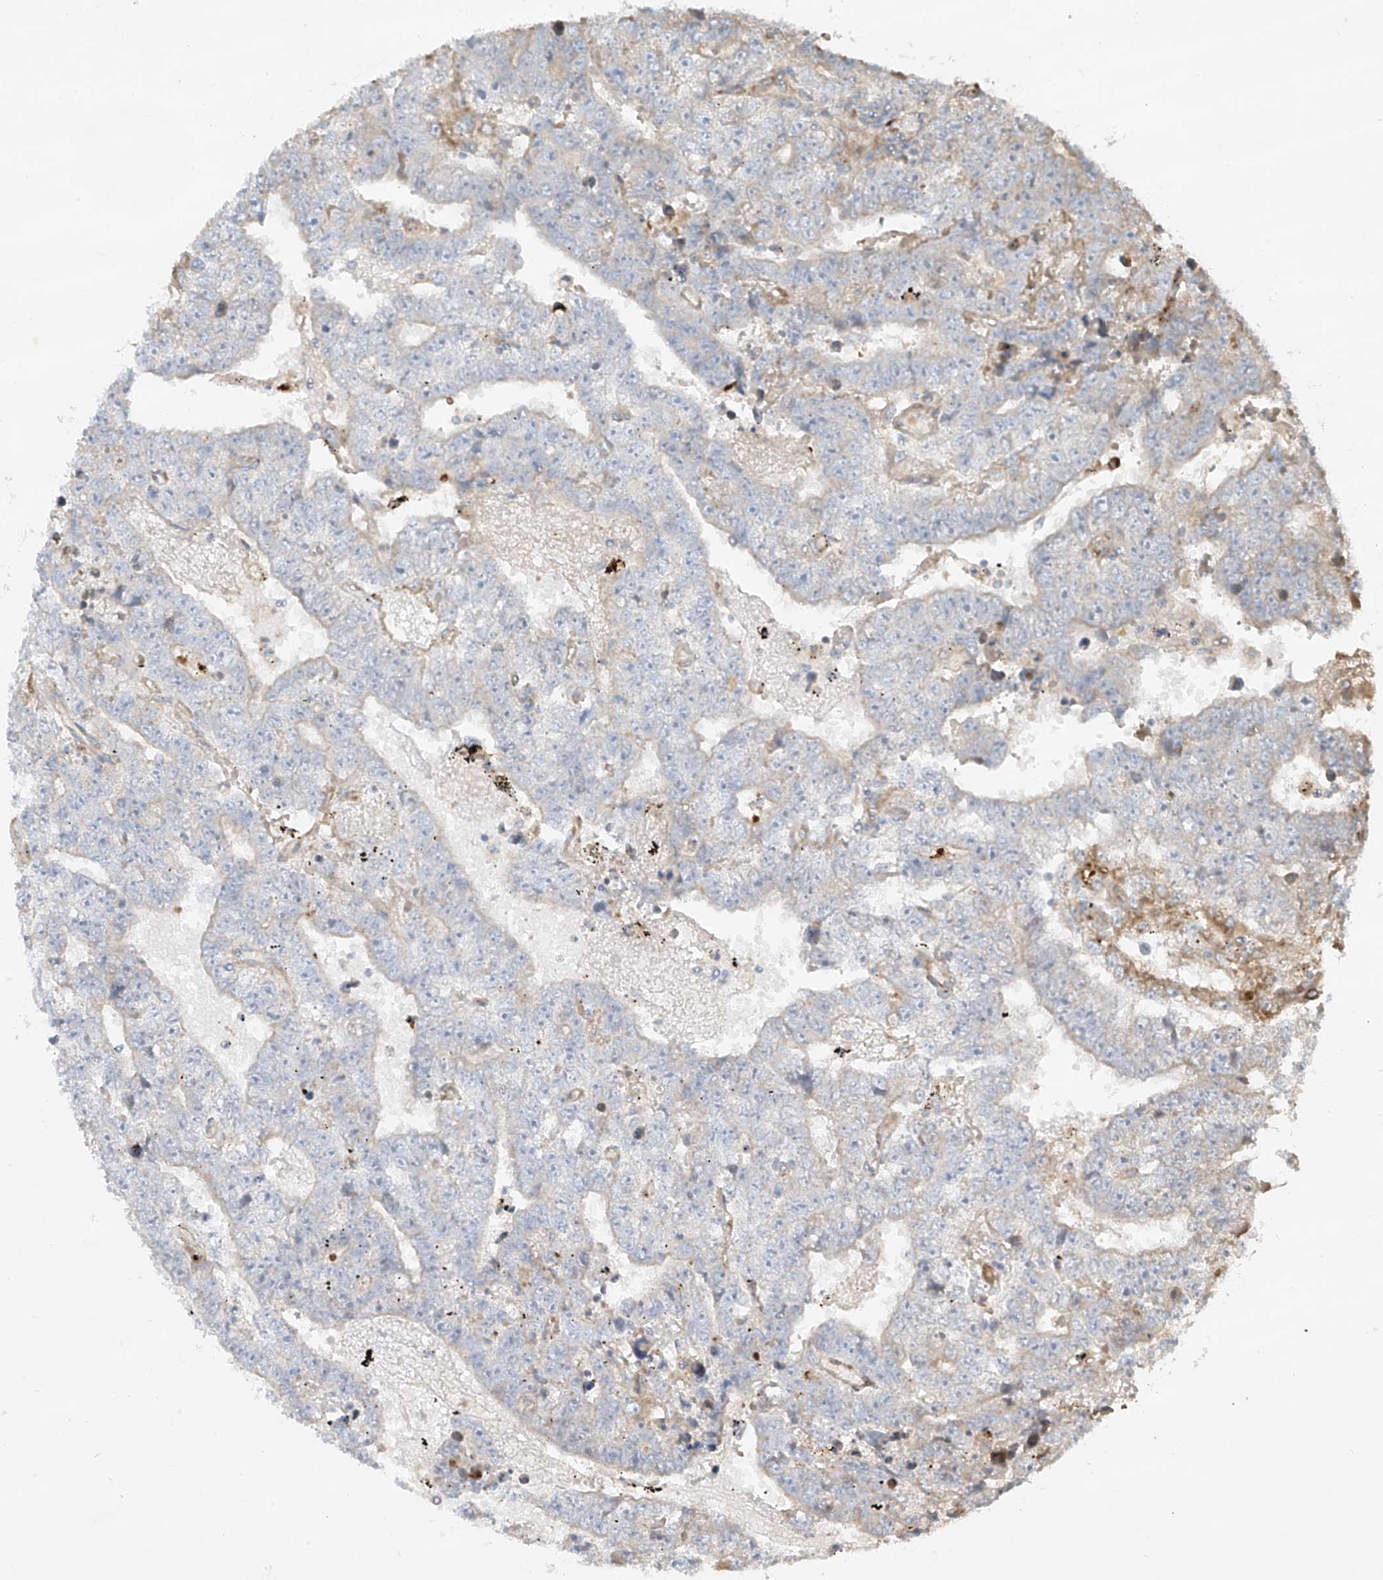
{"staining": {"intensity": "weak", "quantity": "<25%", "location": "cytoplasmic/membranous"}, "tissue": "testis cancer", "cell_type": "Tumor cells", "image_type": "cancer", "snomed": [{"axis": "morphology", "description": "Carcinoma, Embryonal, NOS"}, {"axis": "topography", "description": "Testis"}], "caption": "Histopathology image shows no protein positivity in tumor cells of testis cancer tissue.", "gene": "DDIT4", "patient": {"sex": "male", "age": 25}}